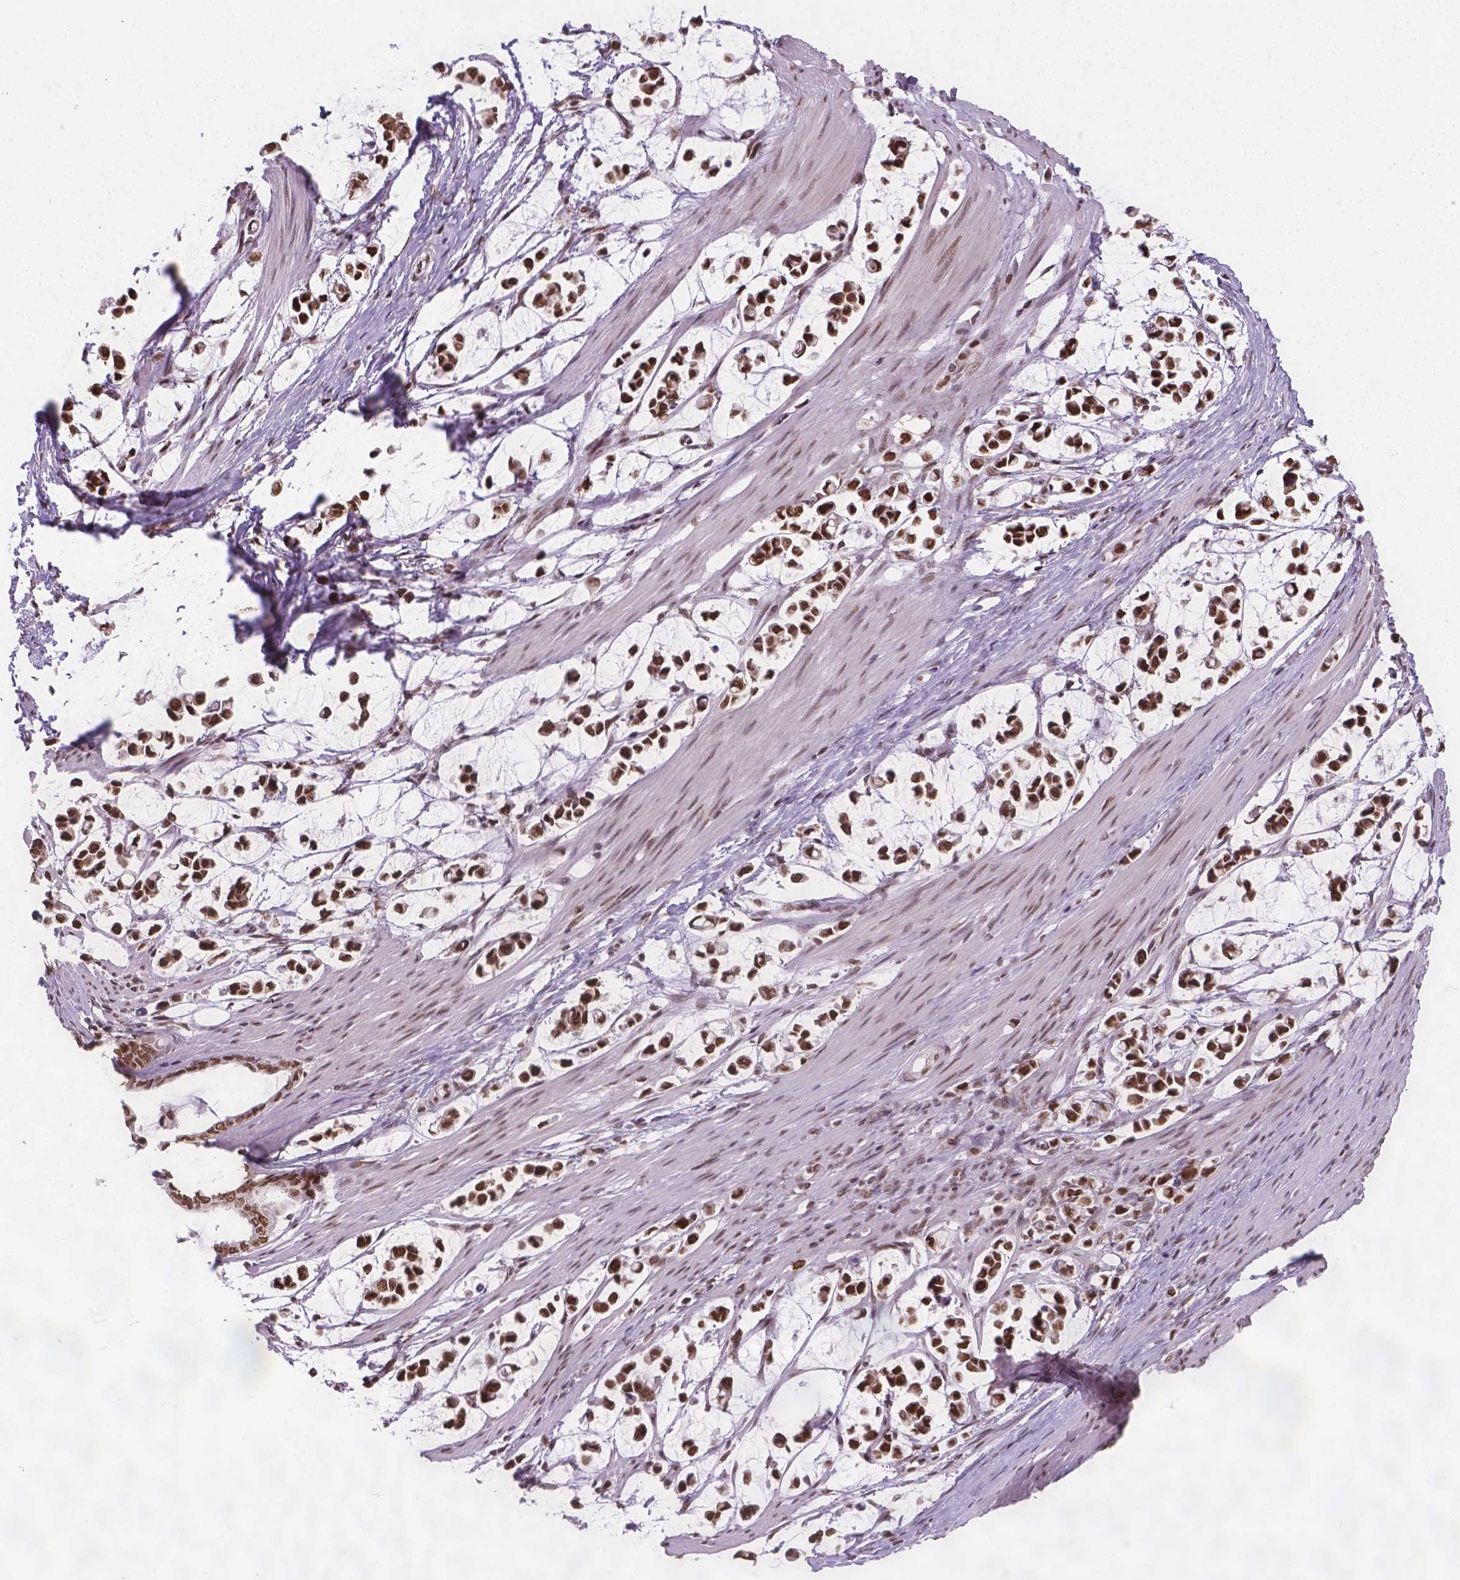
{"staining": {"intensity": "strong", "quantity": ">75%", "location": "nuclear"}, "tissue": "stomach cancer", "cell_type": "Tumor cells", "image_type": "cancer", "snomed": [{"axis": "morphology", "description": "Adenocarcinoma, NOS"}, {"axis": "topography", "description": "Stomach"}], "caption": "Stomach cancer (adenocarcinoma) was stained to show a protein in brown. There is high levels of strong nuclear positivity in approximately >75% of tumor cells. (DAB (3,3'-diaminobenzidine) IHC with brightfield microscopy, high magnification).", "gene": "FANCE", "patient": {"sex": "male", "age": 82}}